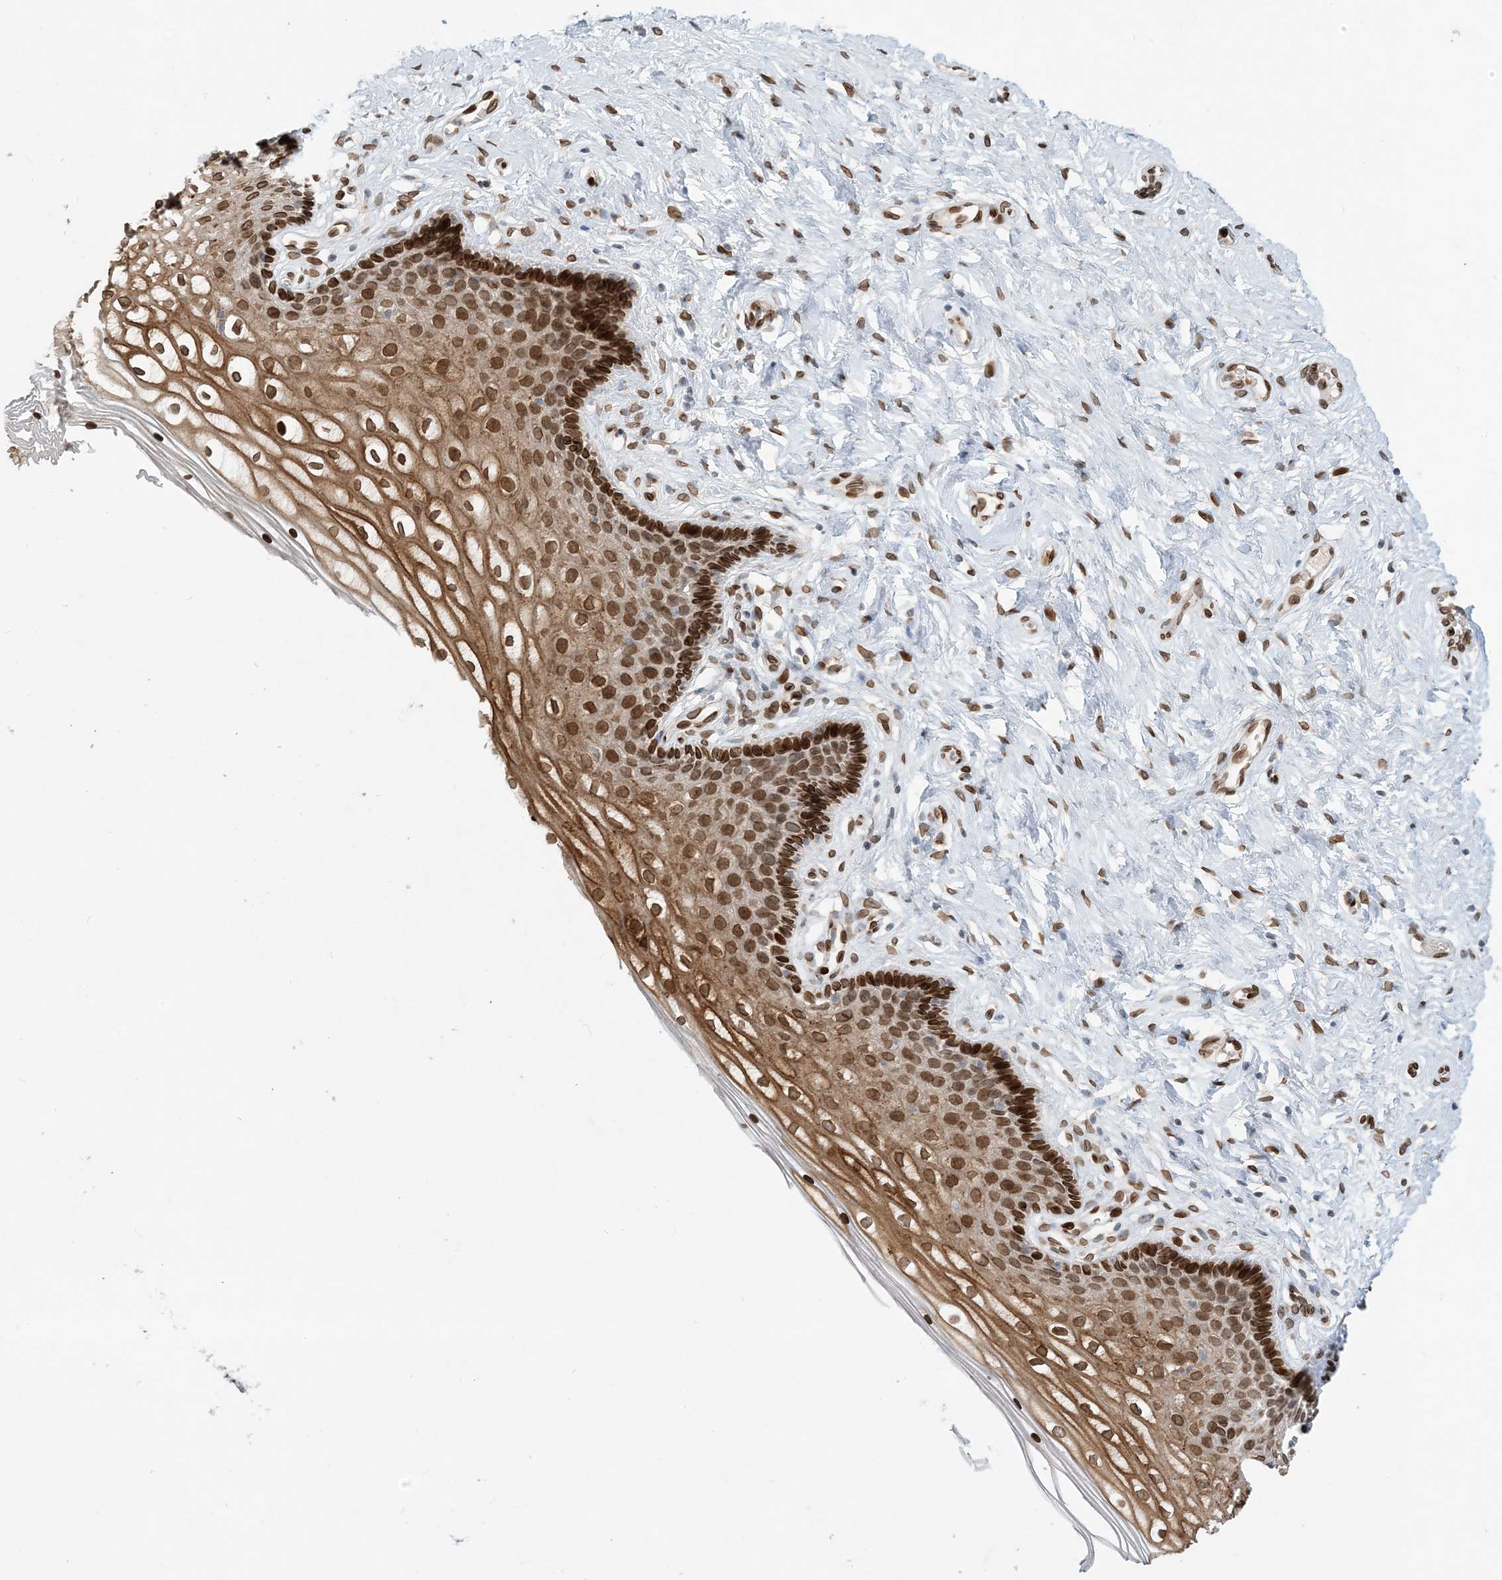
{"staining": {"intensity": "weak", "quantity": "25%-75%", "location": "cytoplasmic/membranous"}, "tissue": "cervix", "cell_type": "Glandular cells", "image_type": "normal", "snomed": [{"axis": "morphology", "description": "Normal tissue, NOS"}, {"axis": "topography", "description": "Cervix"}], "caption": "Immunohistochemical staining of unremarkable human cervix displays weak cytoplasmic/membranous protein expression in about 25%-75% of glandular cells. The staining was performed using DAB (3,3'-diaminobenzidine) to visualize the protein expression in brown, while the nuclei were stained in blue with hematoxylin (Magnification: 20x).", "gene": "SLC35A2", "patient": {"sex": "female", "age": 33}}